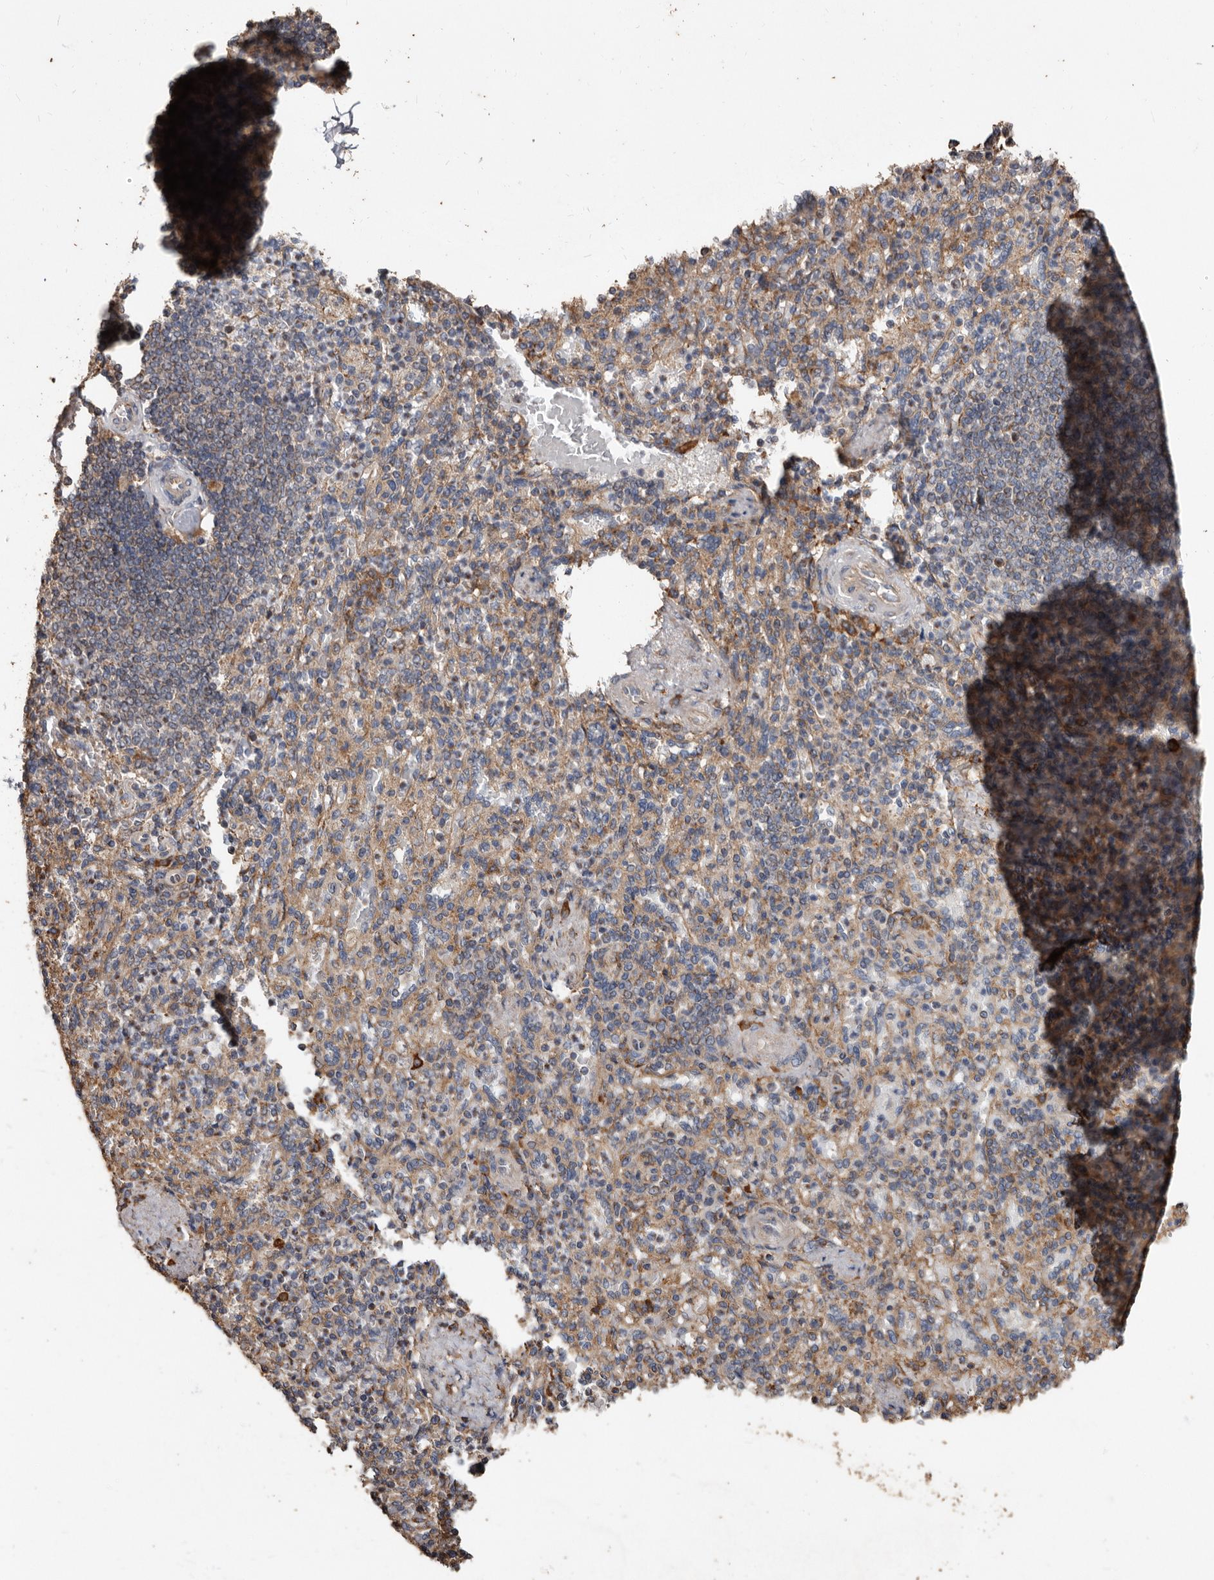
{"staining": {"intensity": "weak", "quantity": "25%-75%", "location": "cytoplasmic/membranous"}, "tissue": "spleen", "cell_type": "Cells in red pulp", "image_type": "normal", "snomed": [{"axis": "morphology", "description": "Normal tissue, NOS"}, {"axis": "topography", "description": "Spleen"}], "caption": "Spleen stained for a protein reveals weak cytoplasmic/membranous positivity in cells in red pulp. The protein of interest is shown in brown color, while the nuclei are stained blue.", "gene": "OSGIN2", "patient": {"sex": "female", "age": 74}}